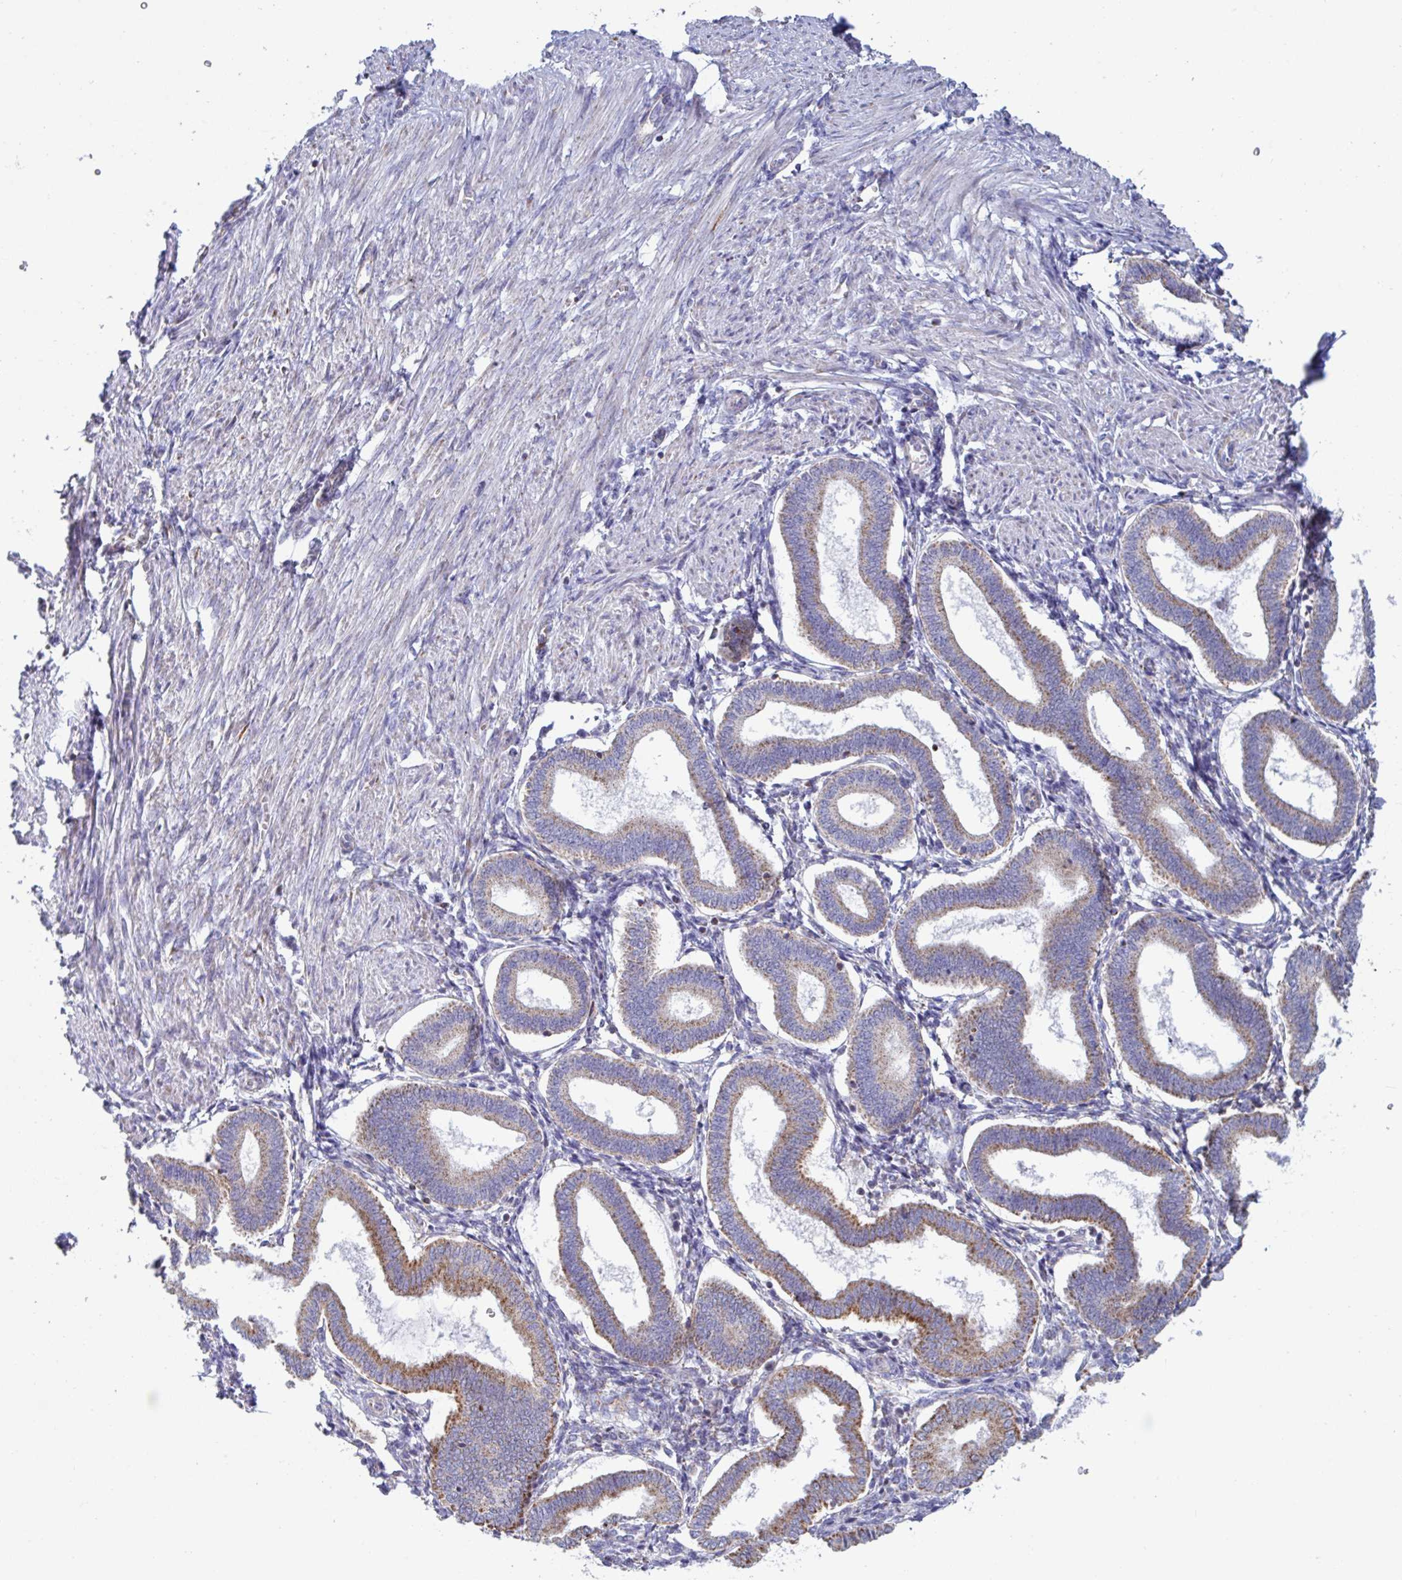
{"staining": {"intensity": "moderate", "quantity": "<25%", "location": "cytoplasmic/membranous"}, "tissue": "endometrium", "cell_type": "Cells in endometrial stroma", "image_type": "normal", "snomed": [{"axis": "morphology", "description": "Normal tissue, NOS"}, {"axis": "topography", "description": "Endometrium"}], "caption": "Protein expression by IHC displays moderate cytoplasmic/membranous staining in approximately <25% of cells in endometrial stroma in benign endometrium. The staining is performed using DAB (3,3'-diaminobenzidine) brown chromogen to label protein expression. The nuclei are counter-stained blue using hematoxylin.", "gene": "BCAT2", "patient": {"sex": "female", "age": 24}}